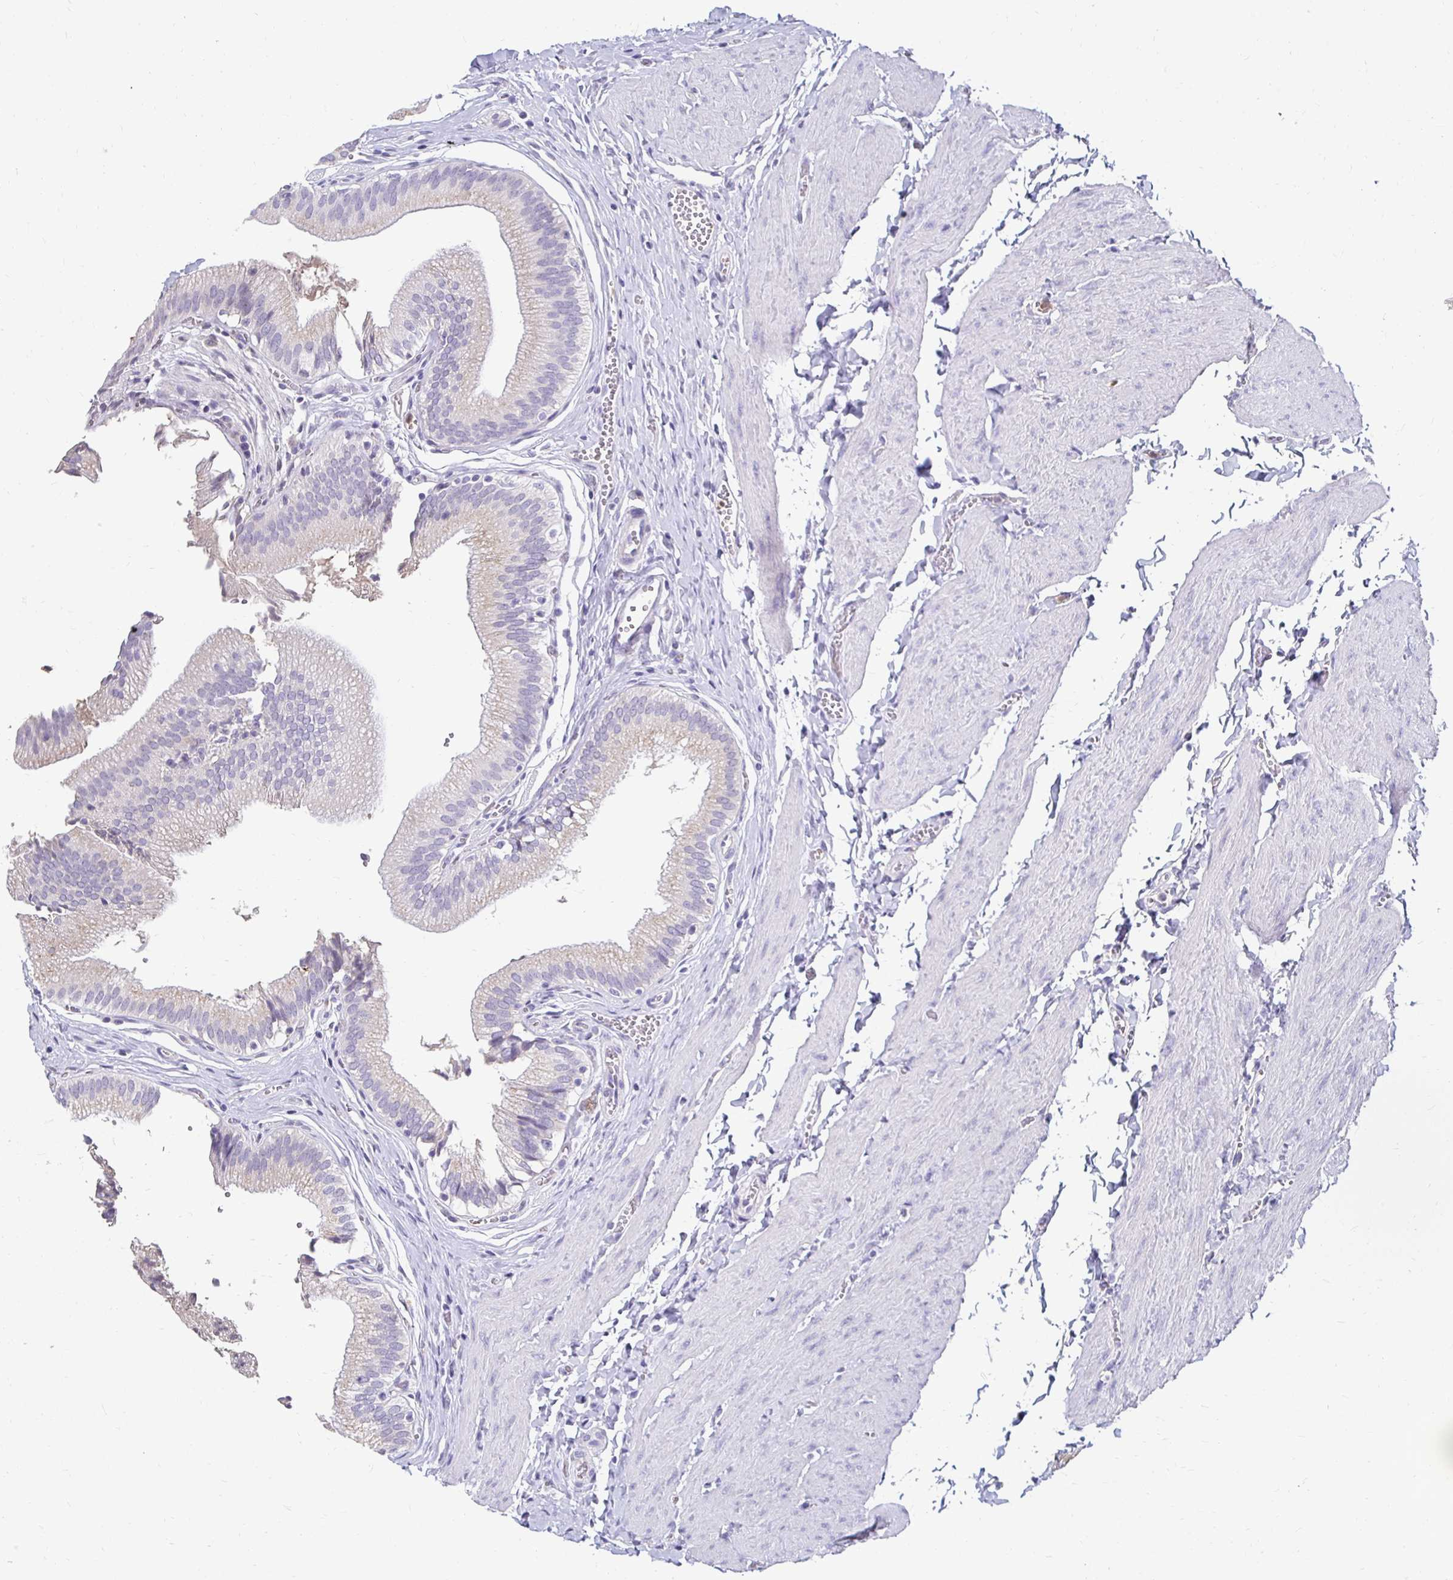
{"staining": {"intensity": "negative", "quantity": "none", "location": "none"}, "tissue": "gallbladder", "cell_type": "Glandular cells", "image_type": "normal", "snomed": [{"axis": "morphology", "description": "Normal tissue, NOS"}, {"axis": "topography", "description": "Gallbladder"}, {"axis": "topography", "description": "Peripheral nerve tissue"}], "caption": "DAB immunohistochemical staining of benign gallbladder demonstrates no significant staining in glandular cells.", "gene": "GK2", "patient": {"sex": "male", "age": 17}}